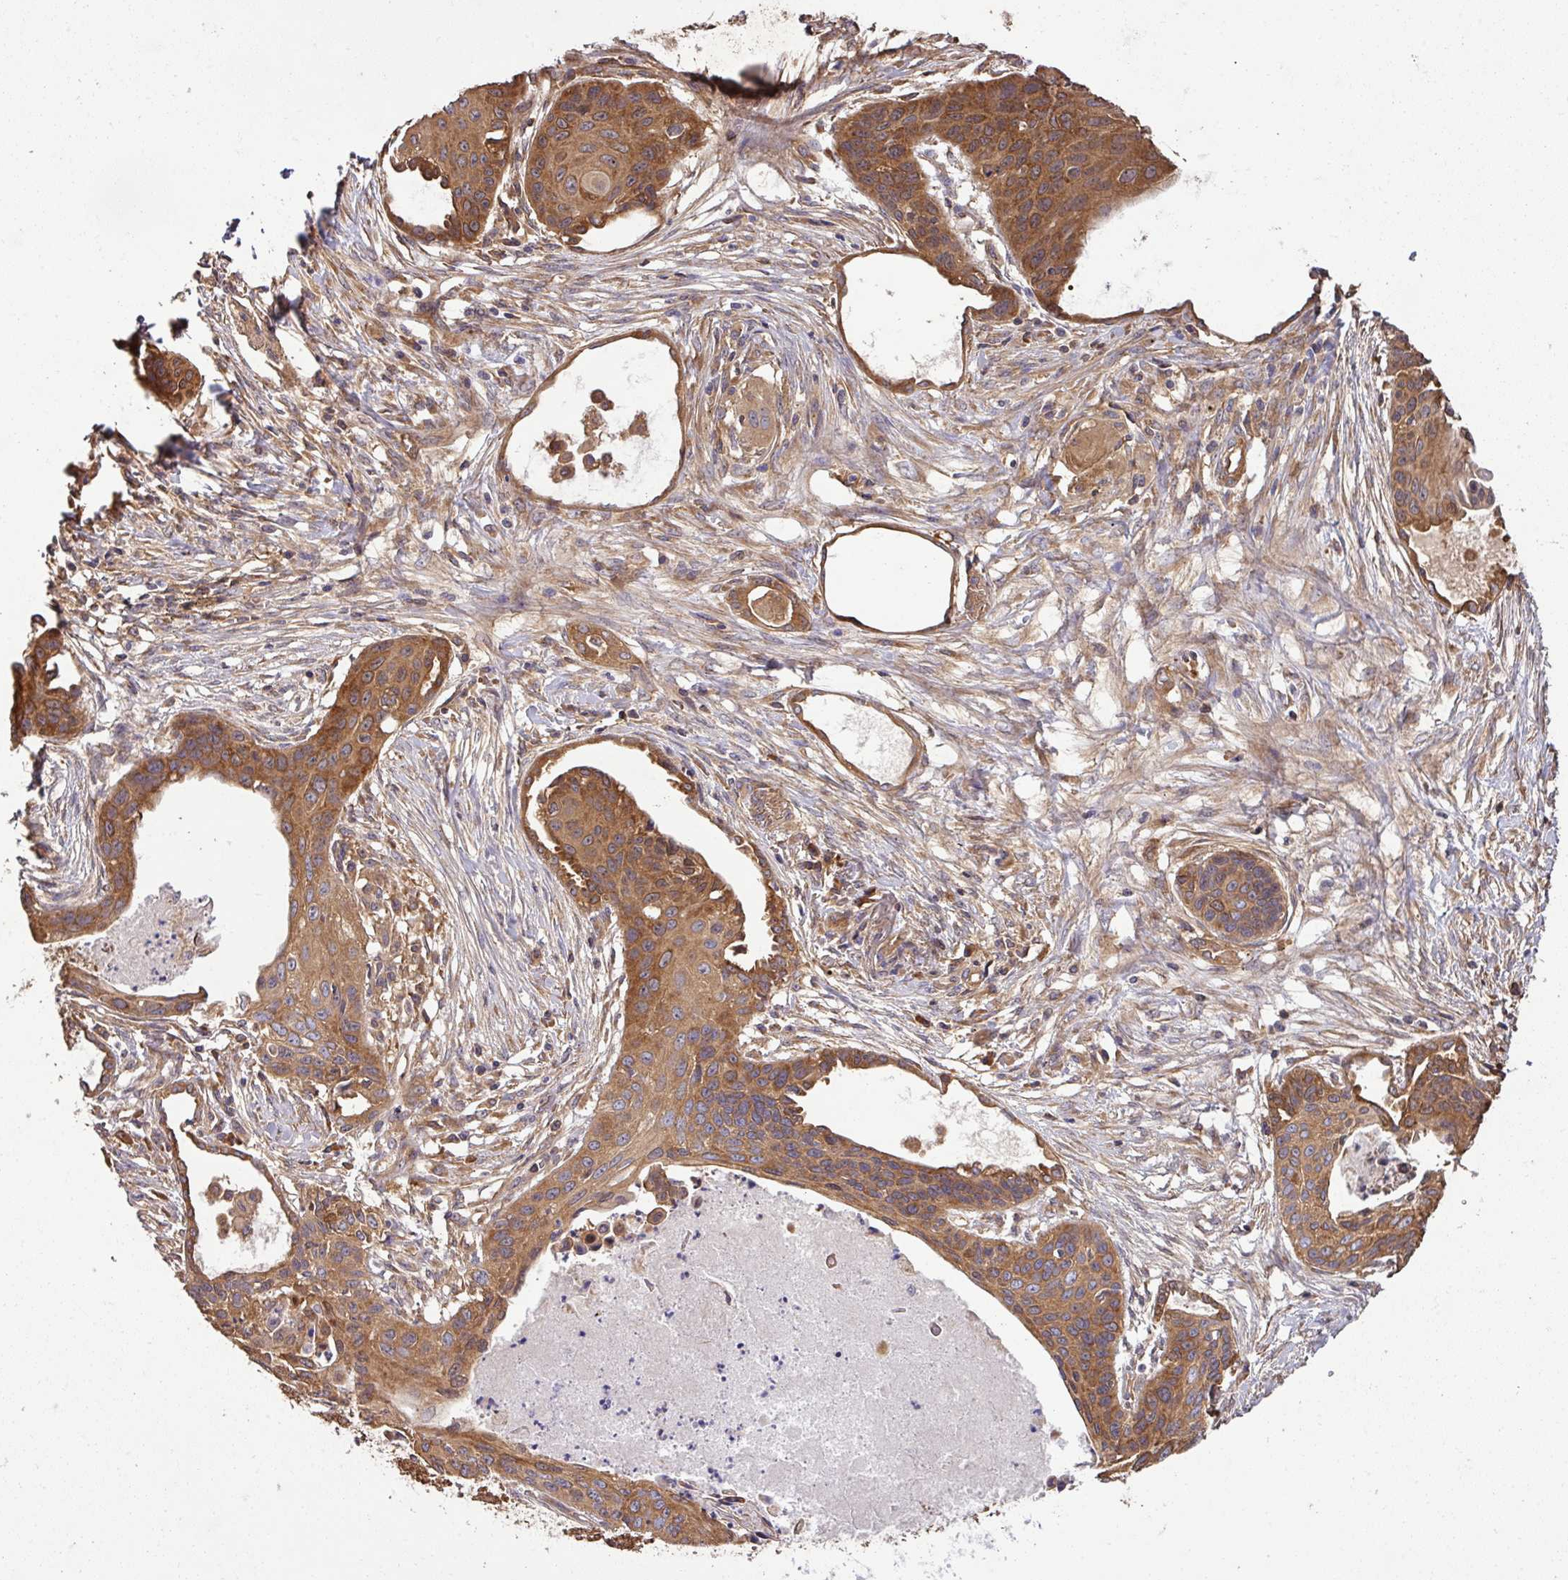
{"staining": {"intensity": "moderate", "quantity": ">75%", "location": "cytoplasmic/membranous"}, "tissue": "lung cancer", "cell_type": "Tumor cells", "image_type": "cancer", "snomed": [{"axis": "morphology", "description": "Squamous cell carcinoma, NOS"}, {"axis": "topography", "description": "Lung"}], "caption": "Immunohistochemistry image of squamous cell carcinoma (lung) stained for a protein (brown), which reveals medium levels of moderate cytoplasmic/membranous expression in approximately >75% of tumor cells.", "gene": "GSPT1", "patient": {"sex": "male", "age": 71}}